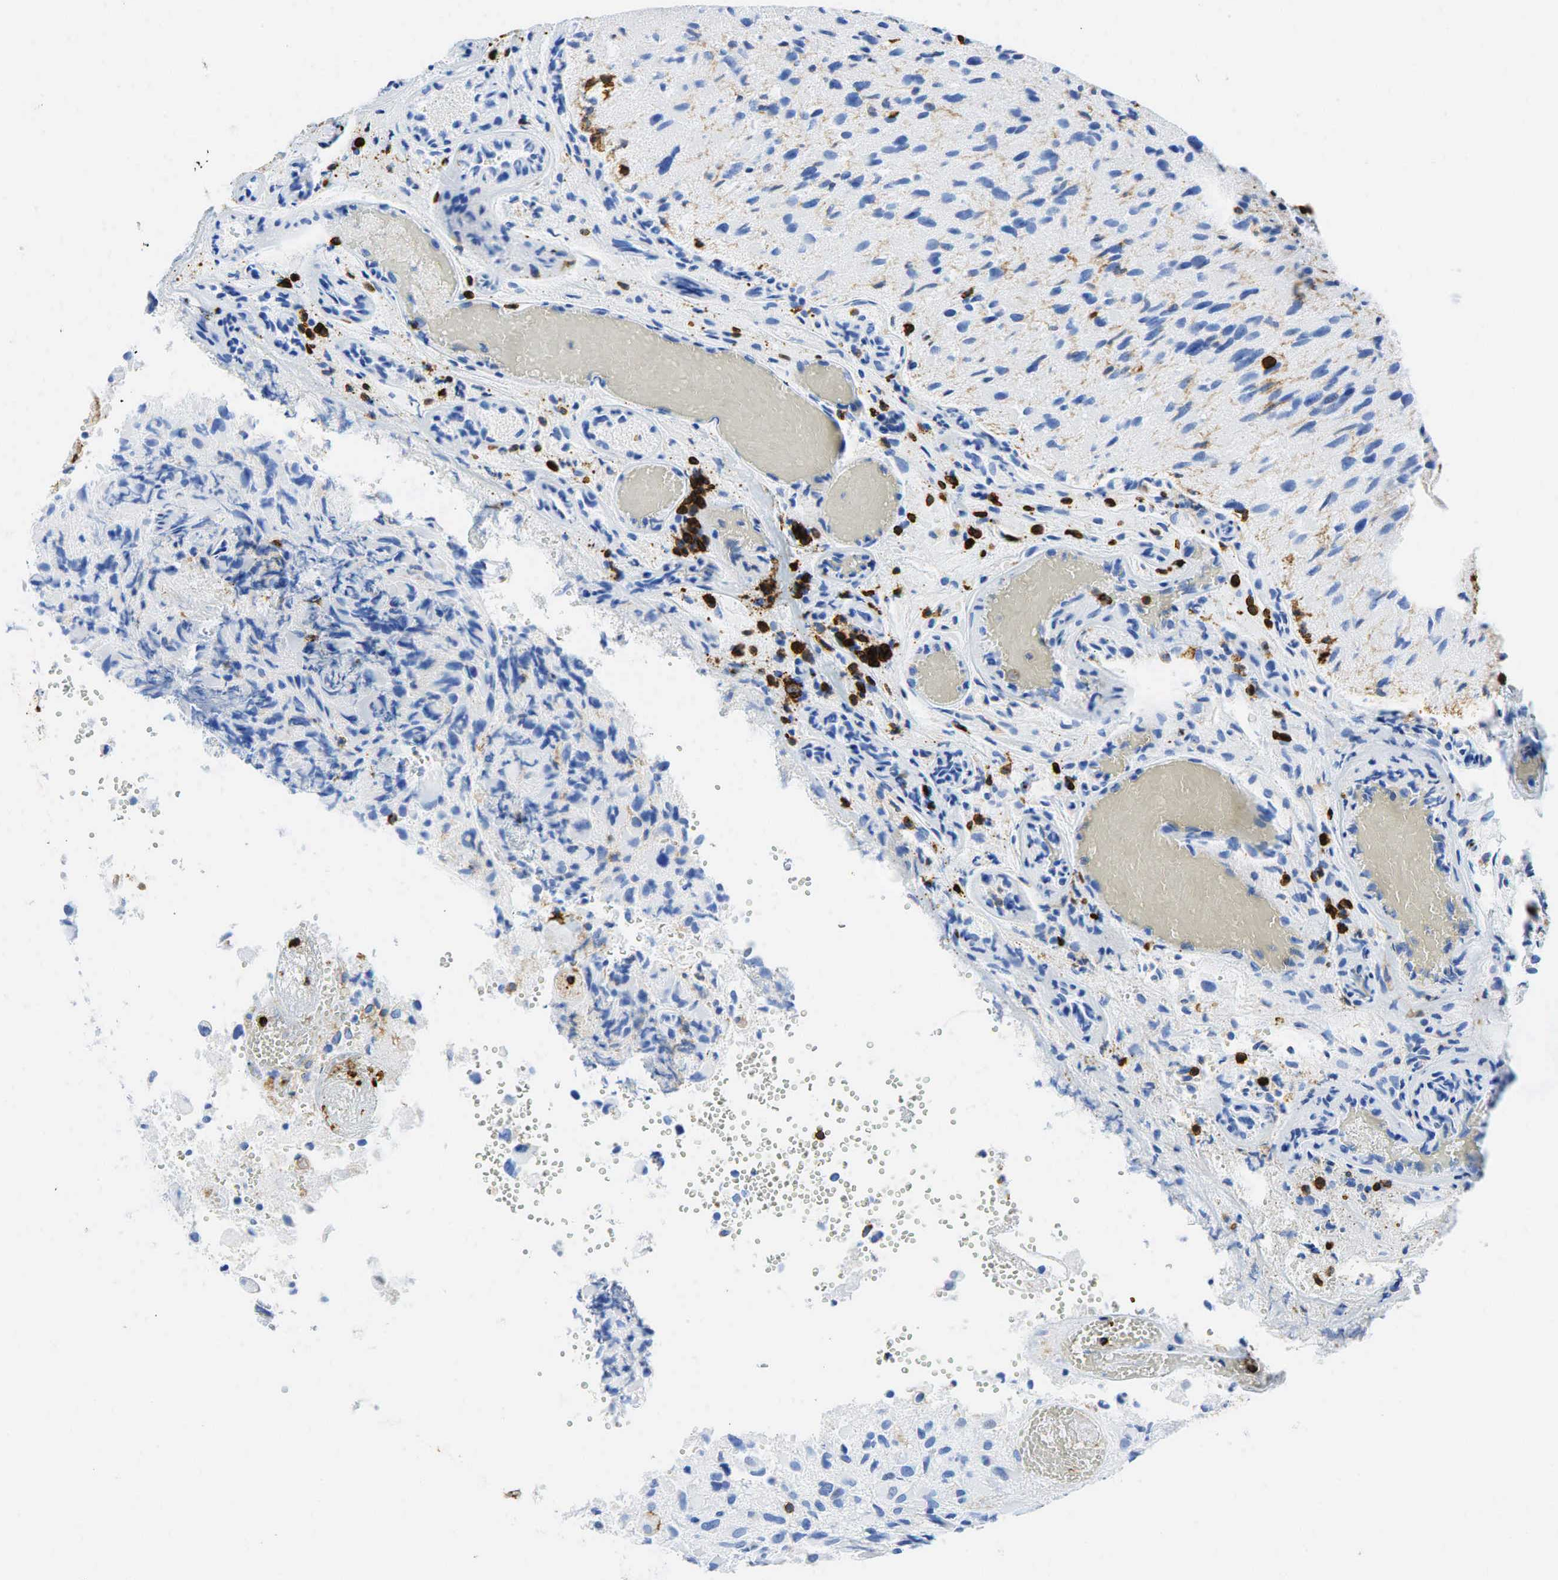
{"staining": {"intensity": "negative", "quantity": "none", "location": "none"}, "tissue": "glioma", "cell_type": "Tumor cells", "image_type": "cancer", "snomed": [{"axis": "morphology", "description": "Glioma, malignant, High grade"}, {"axis": "topography", "description": "Brain"}], "caption": "Malignant glioma (high-grade) was stained to show a protein in brown. There is no significant staining in tumor cells. Nuclei are stained in blue.", "gene": "PTPRC", "patient": {"sex": "male", "age": 69}}